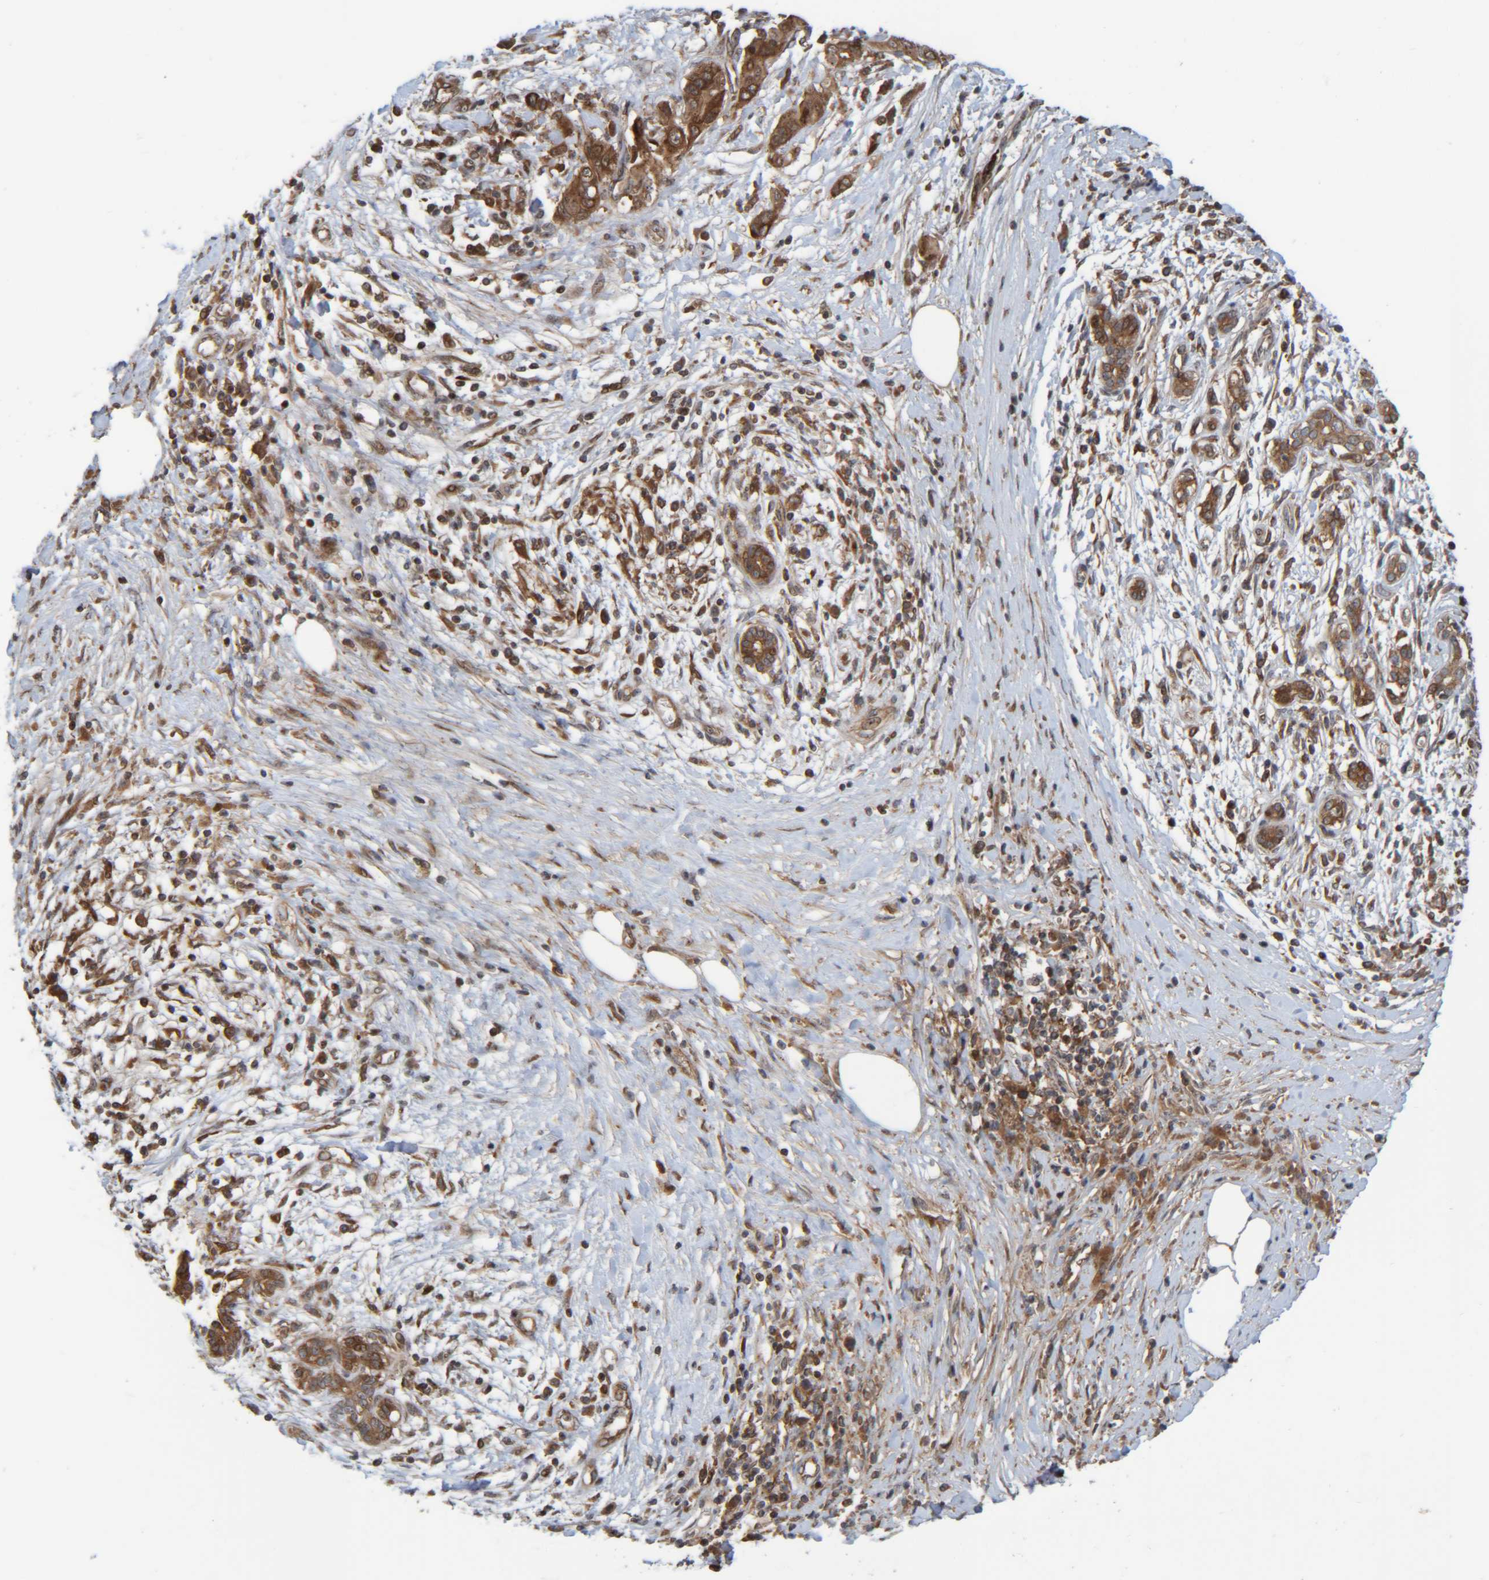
{"staining": {"intensity": "moderate", "quantity": ">75%", "location": "cytoplasmic/membranous"}, "tissue": "pancreatic cancer", "cell_type": "Tumor cells", "image_type": "cancer", "snomed": [{"axis": "morphology", "description": "Adenocarcinoma, NOS"}, {"axis": "topography", "description": "Pancreas"}], "caption": "Human pancreatic cancer (adenocarcinoma) stained with a protein marker shows moderate staining in tumor cells.", "gene": "CCDC57", "patient": {"sex": "male", "age": 58}}